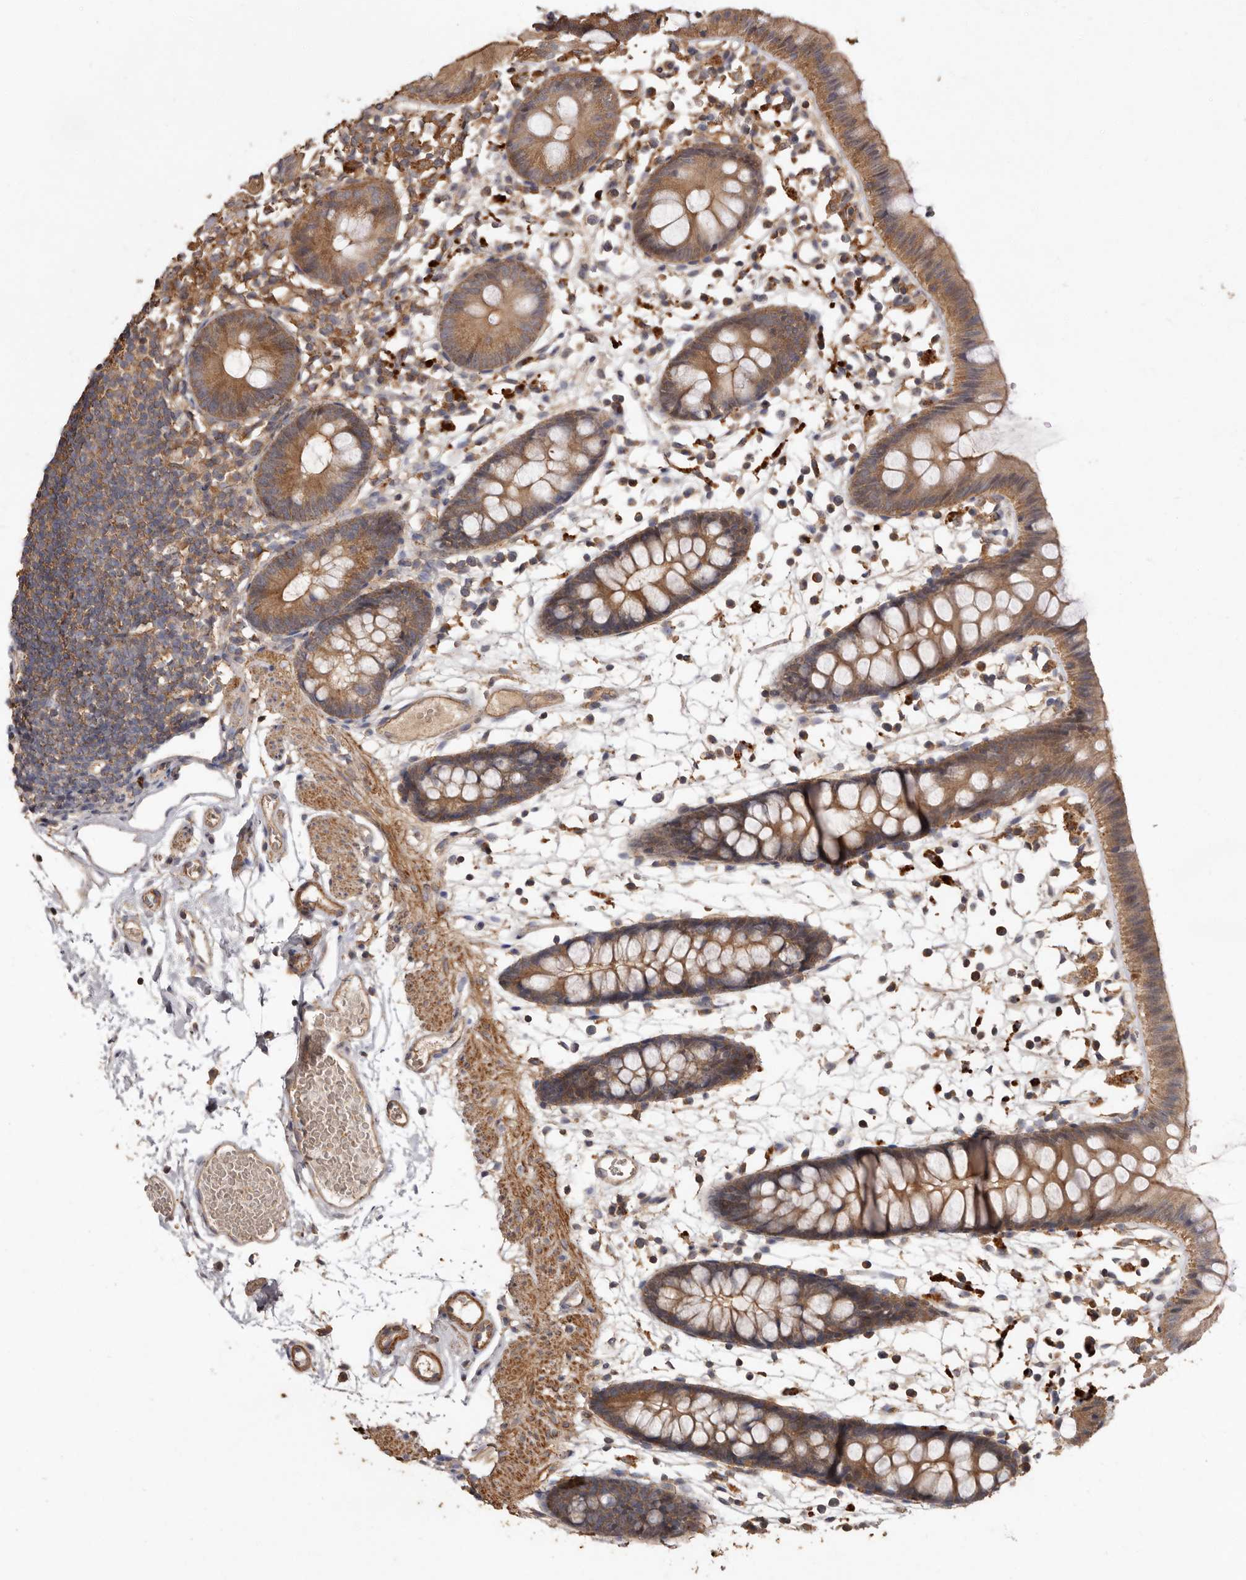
{"staining": {"intensity": "moderate", "quantity": ">75%", "location": "cytoplasmic/membranous"}, "tissue": "colon", "cell_type": "Endothelial cells", "image_type": "normal", "snomed": [{"axis": "morphology", "description": "Normal tissue, NOS"}, {"axis": "topography", "description": "Colon"}], "caption": "Protein analysis of normal colon shows moderate cytoplasmic/membranous positivity in approximately >75% of endothelial cells.", "gene": "RWDD1", "patient": {"sex": "male", "age": 56}}